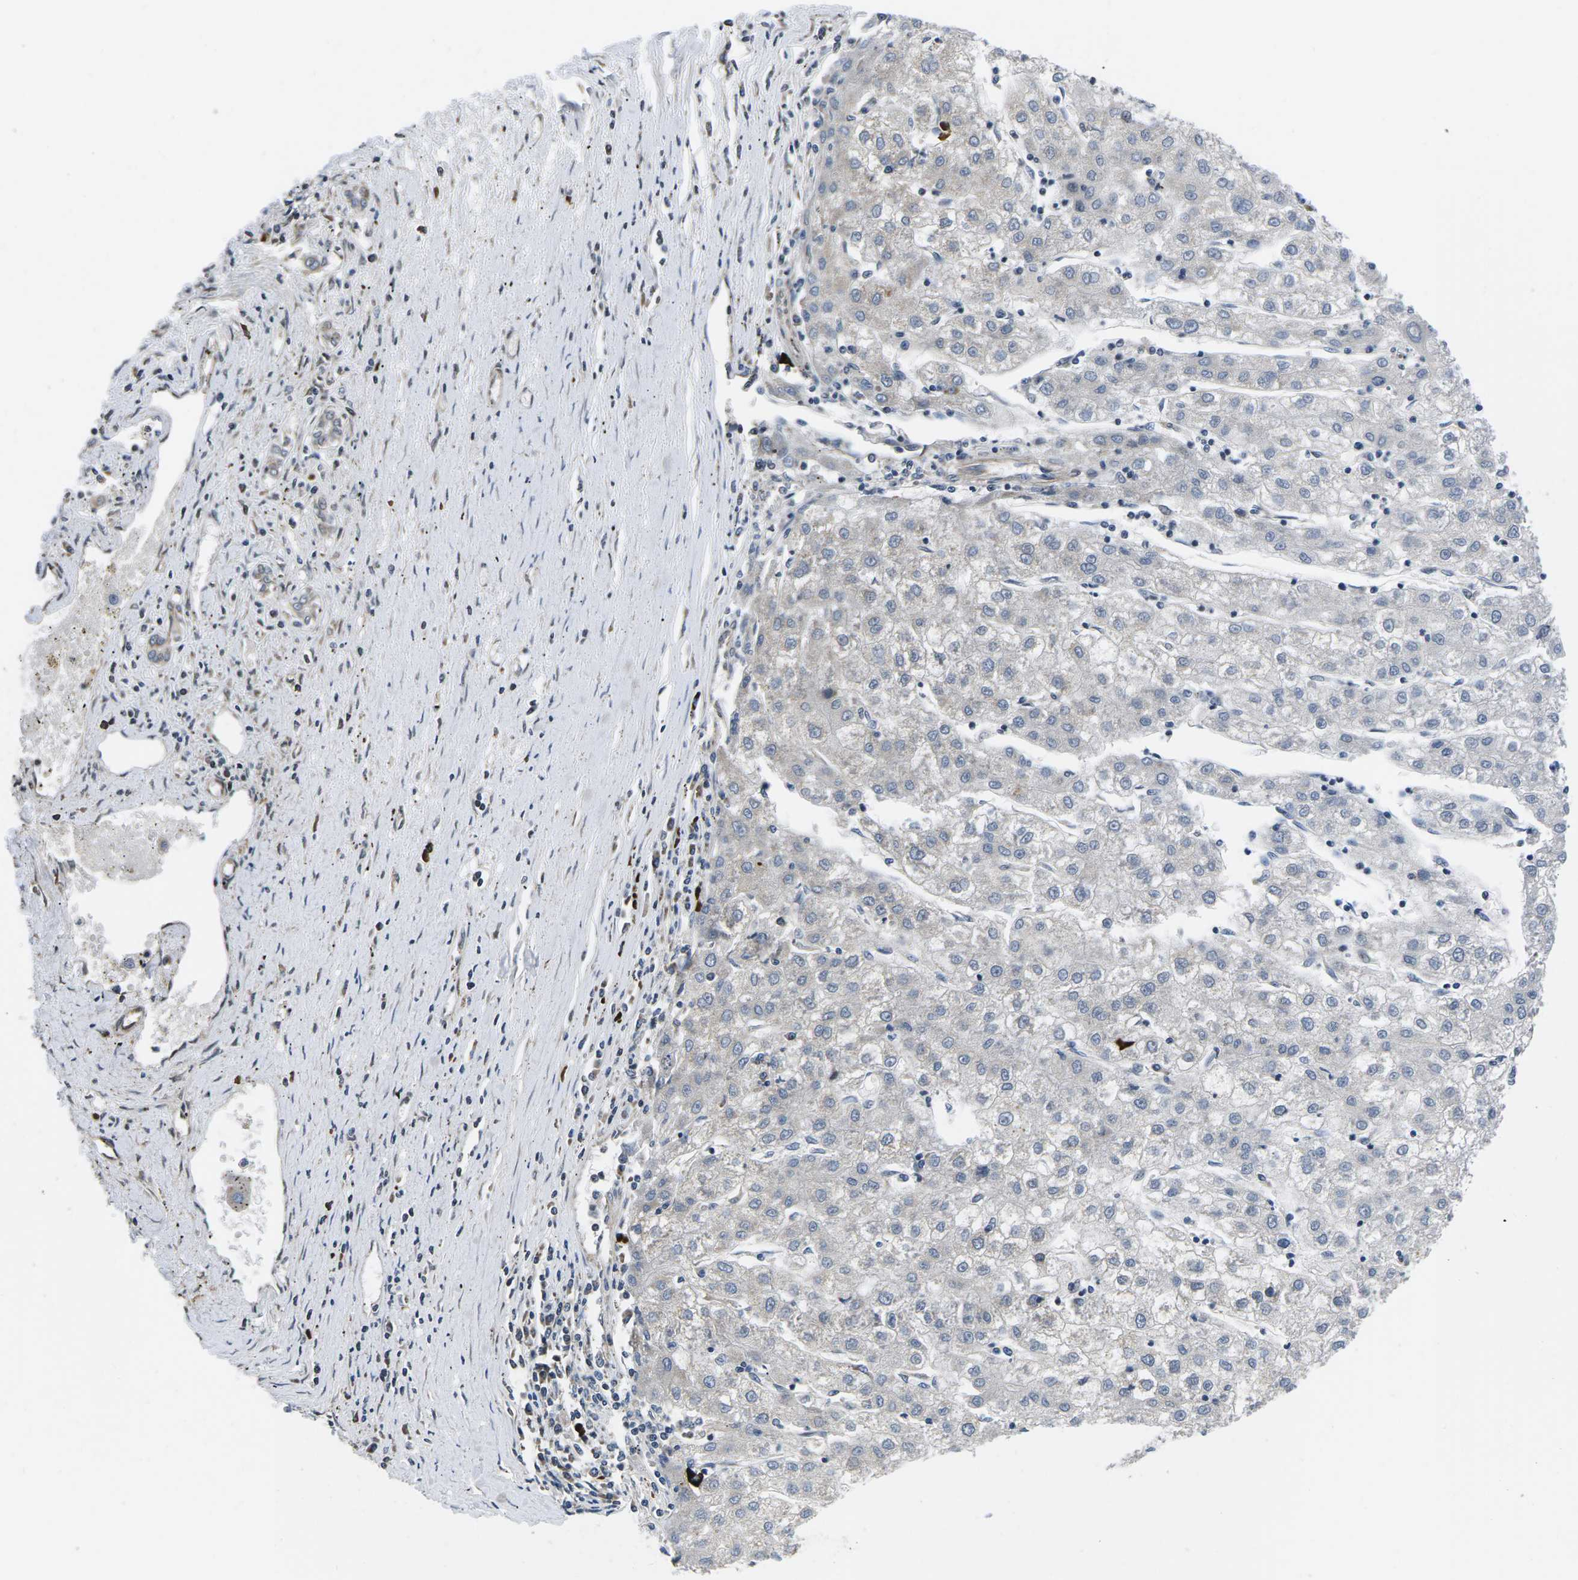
{"staining": {"intensity": "negative", "quantity": "none", "location": "none"}, "tissue": "liver cancer", "cell_type": "Tumor cells", "image_type": "cancer", "snomed": [{"axis": "morphology", "description": "Carcinoma, Hepatocellular, NOS"}, {"axis": "topography", "description": "Liver"}], "caption": "DAB (3,3'-diaminobenzidine) immunohistochemical staining of human hepatocellular carcinoma (liver) displays no significant expression in tumor cells.", "gene": "CCNE1", "patient": {"sex": "male", "age": 72}}